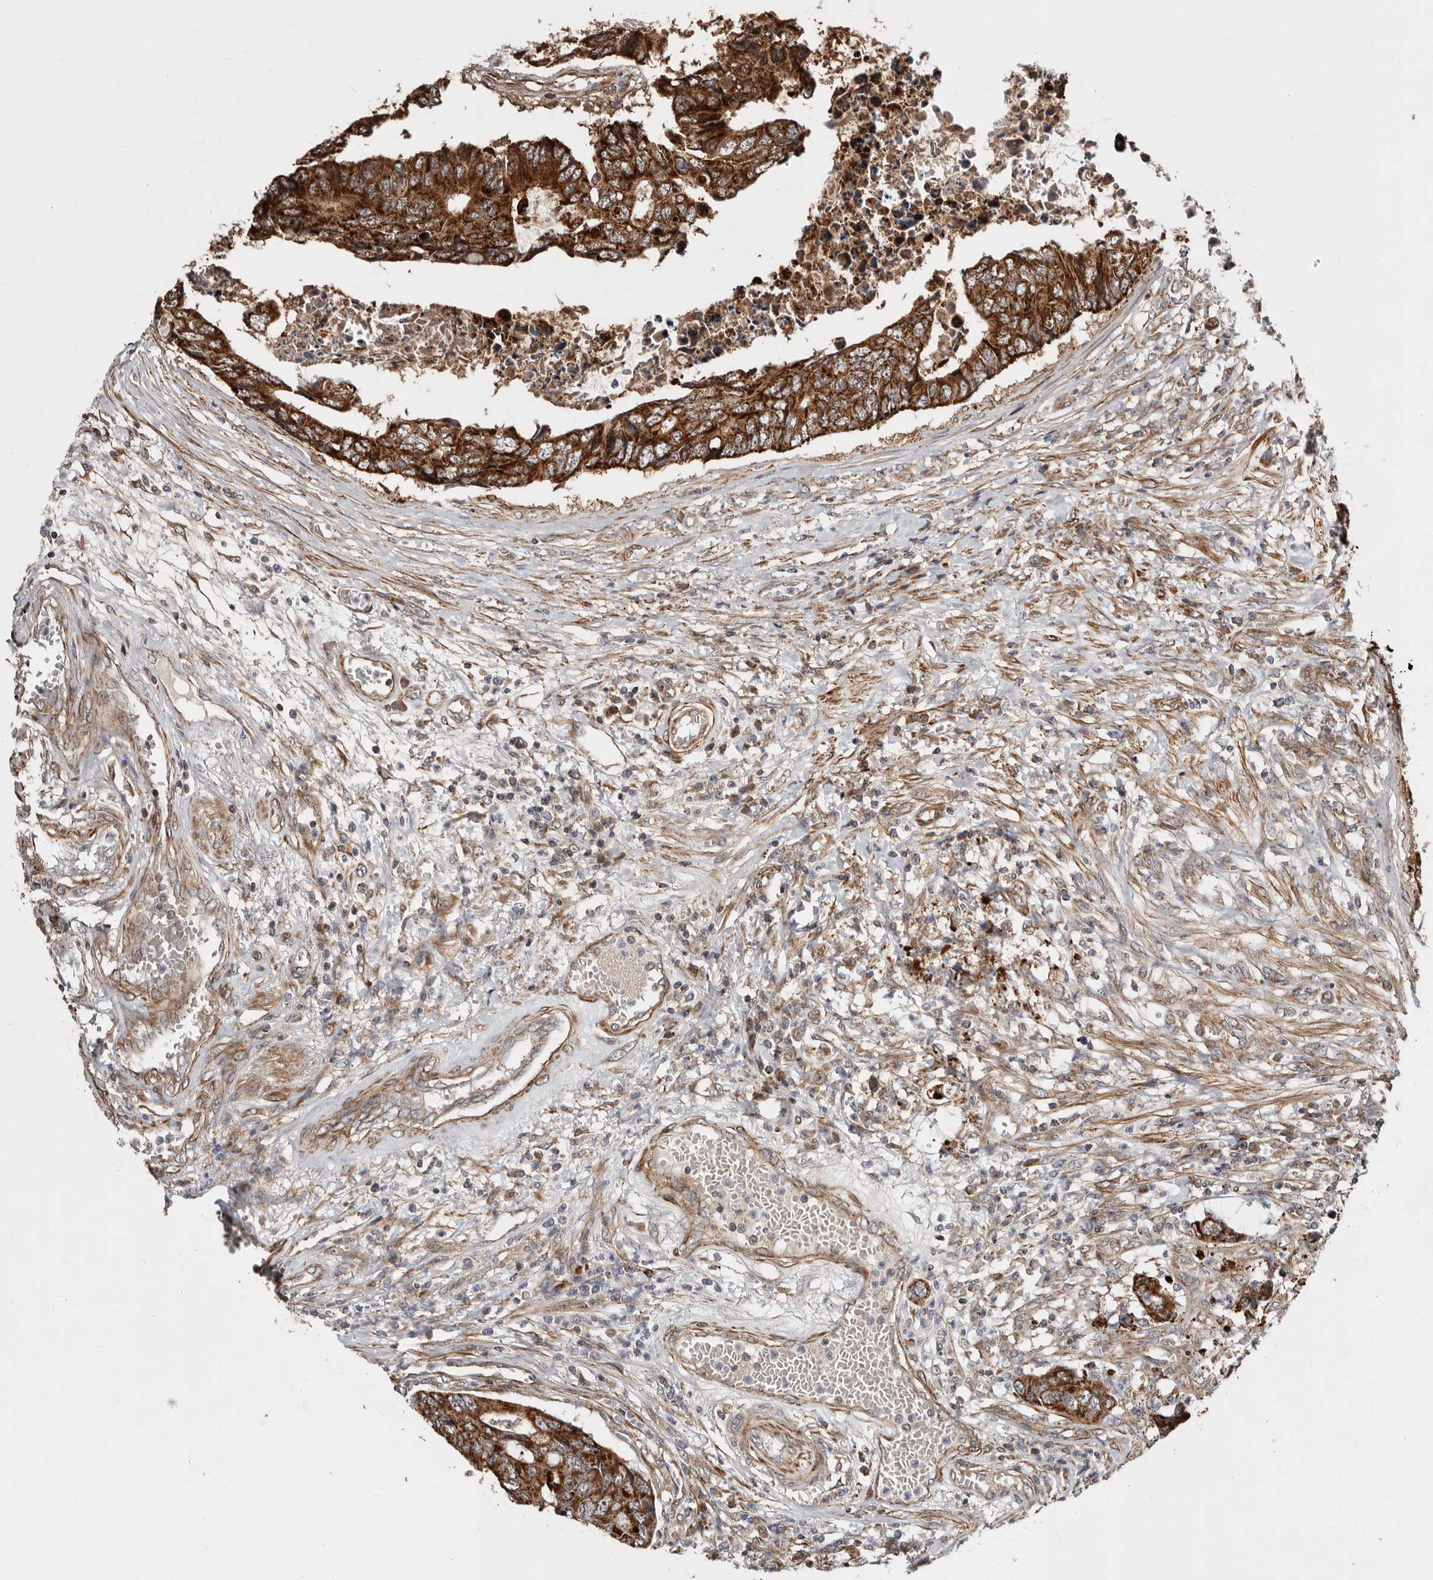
{"staining": {"intensity": "strong", "quantity": ">75%", "location": "cytoplasmic/membranous"}, "tissue": "colorectal cancer", "cell_type": "Tumor cells", "image_type": "cancer", "snomed": [{"axis": "morphology", "description": "Adenocarcinoma, NOS"}, {"axis": "topography", "description": "Rectum"}], "caption": "Brown immunohistochemical staining in human colorectal cancer demonstrates strong cytoplasmic/membranous positivity in about >75% of tumor cells. (DAB (3,3'-diaminobenzidine) = brown stain, brightfield microscopy at high magnification).", "gene": "PROKR1", "patient": {"sex": "male", "age": 84}}